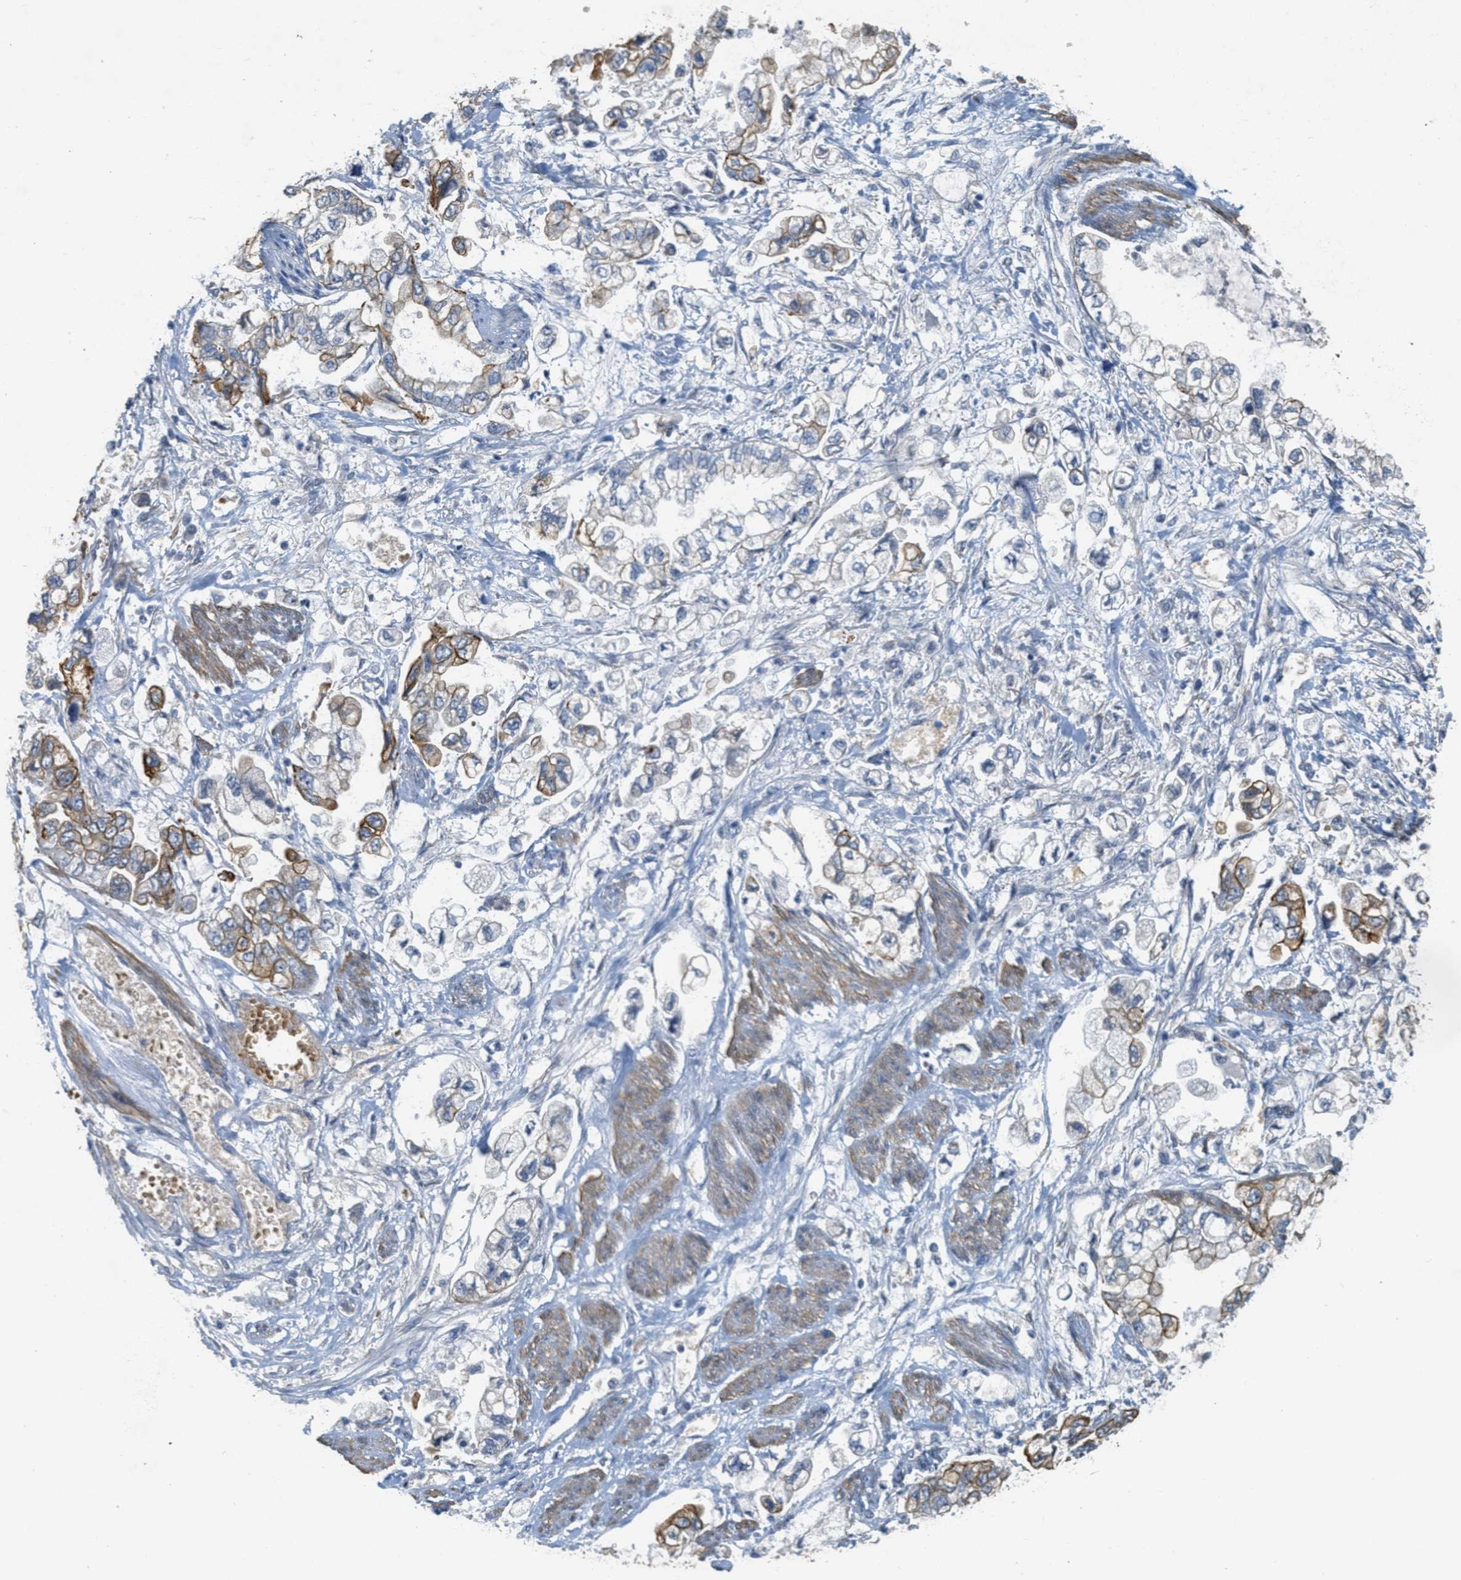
{"staining": {"intensity": "moderate", "quantity": "25%-75%", "location": "cytoplasmic/membranous"}, "tissue": "stomach cancer", "cell_type": "Tumor cells", "image_type": "cancer", "snomed": [{"axis": "morphology", "description": "Normal tissue, NOS"}, {"axis": "morphology", "description": "Adenocarcinoma, NOS"}, {"axis": "topography", "description": "Stomach"}], "caption": "Immunohistochemical staining of adenocarcinoma (stomach) demonstrates medium levels of moderate cytoplasmic/membranous positivity in approximately 25%-75% of tumor cells.", "gene": "MRS2", "patient": {"sex": "male", "age": 62}}